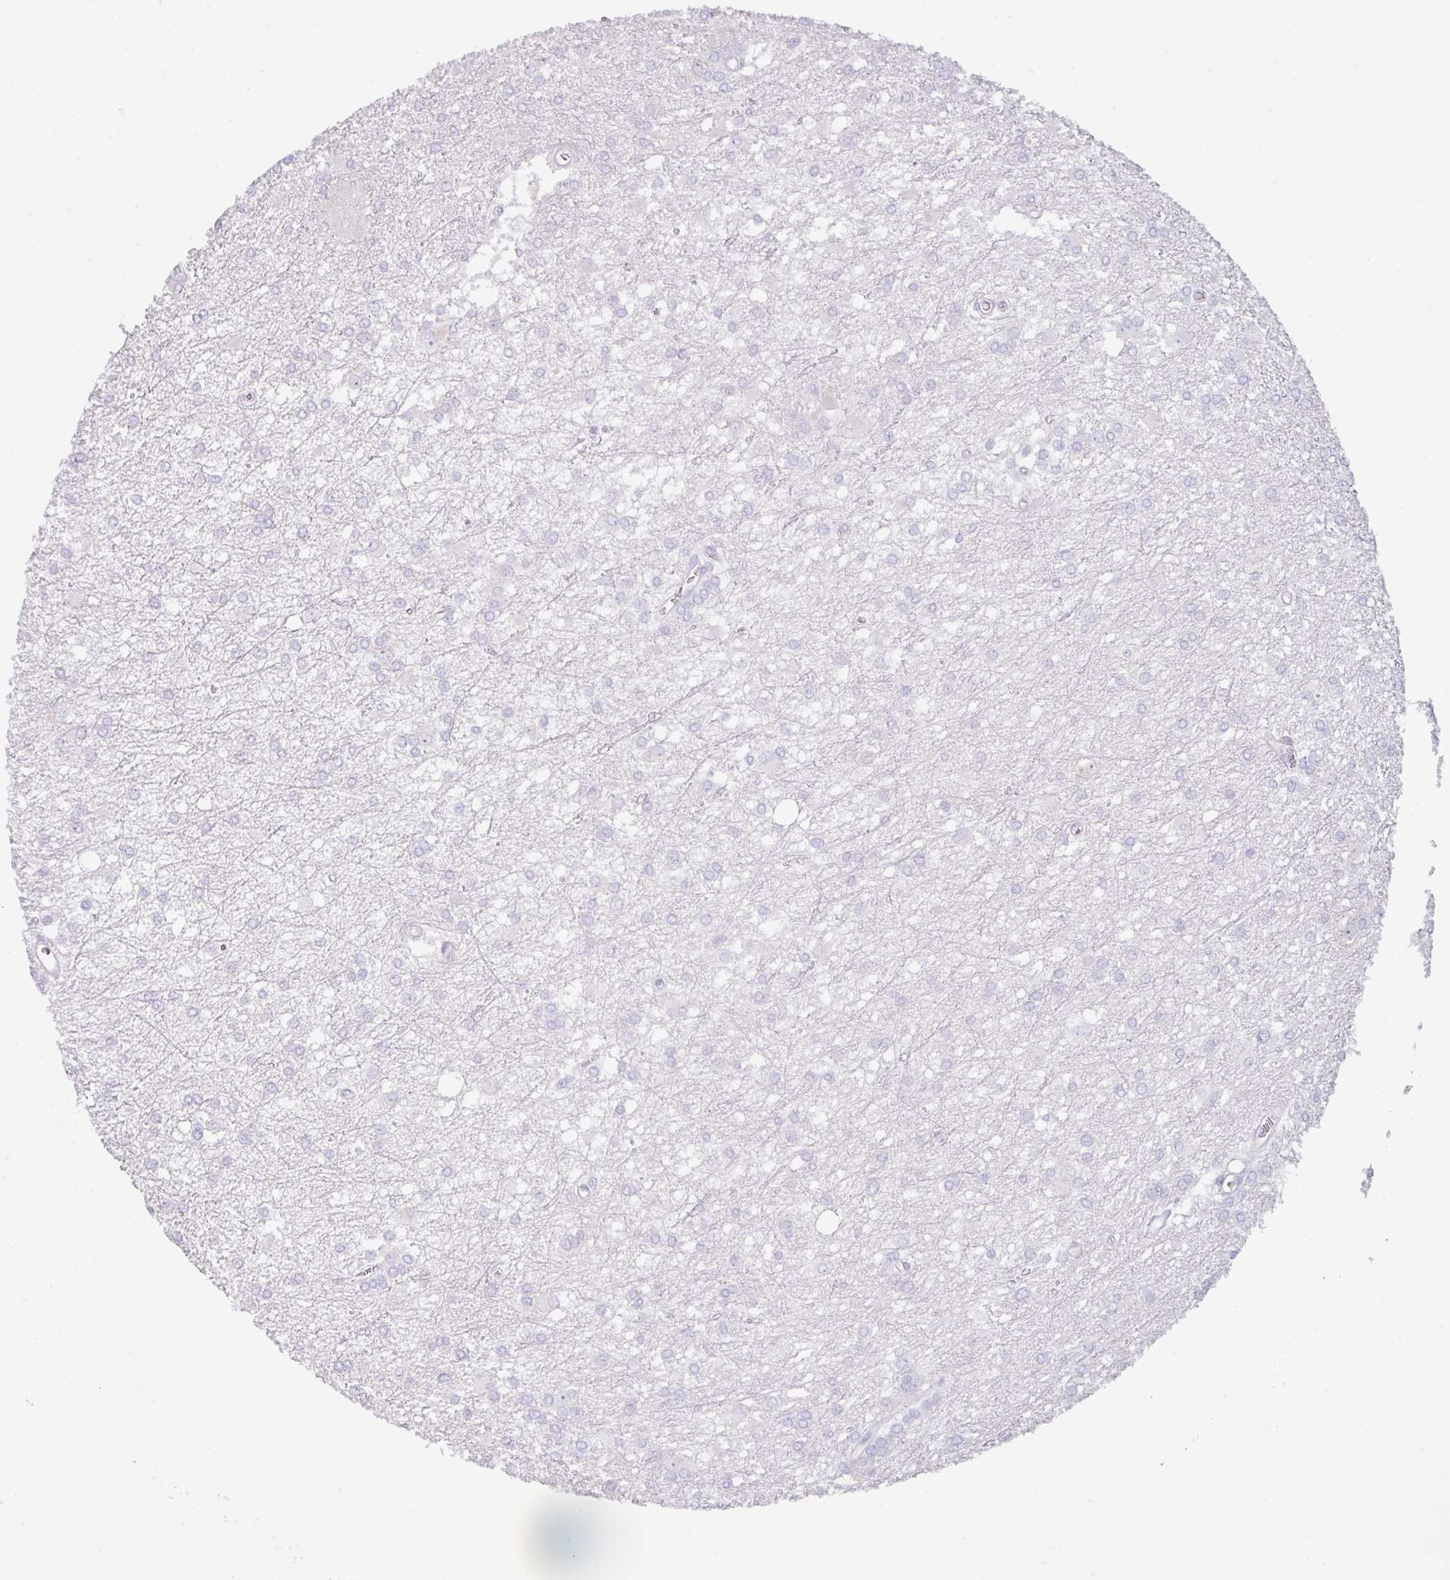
{"staining": {"intensity": "negative", "quantity": "none", "location": "none"}, "tissue": "glioma", "cell_type": "Tumor cells", "image_type": "cancer", "snomed": [{"axis": "morphology", "description": "Glioma, malignant, High grade"}, {"axis": "topography", "description": "Brain"}], "caption": "DAB (3,3'-diaminobenzidine) immunohistochemical staining of malignant glioma (high-grade) displays no significant staining in tumor cells.", "gene": "TRAF4", "patient": {"sex": "male", "age": 48}}